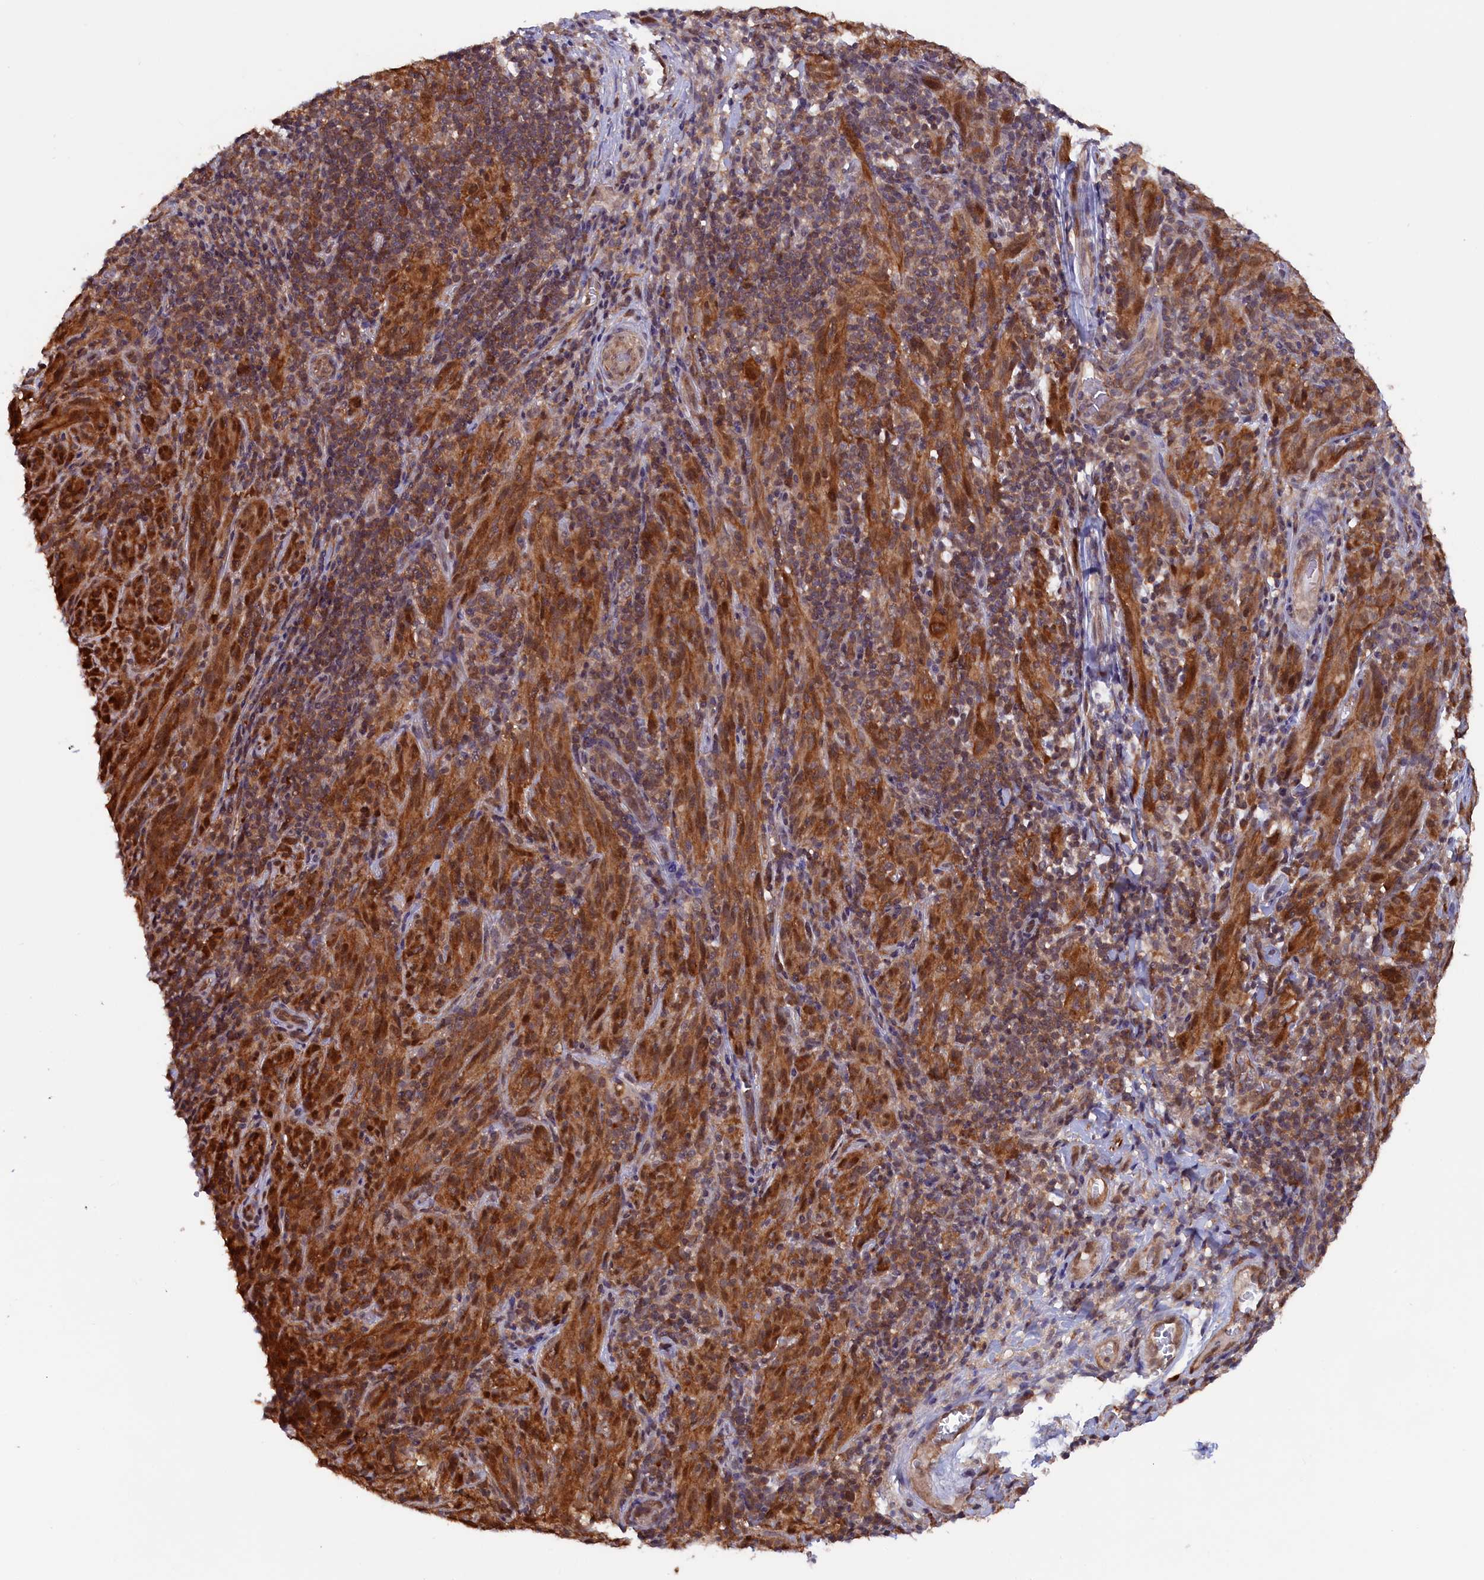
{"staining": {"intensity": "strong", "quantity": ">75%", "location": "cytoplasmic/membranous,nuclear"}, "tissue": "melanoma", "cell_type": "Tumor cells", "image_type": "cancer", "snomed": [{"axis": "morphology", "description": "Malignant melanoma, NOS"}, {"axis": "topography", "description": "Skin of head"}], "caption": "About >75% of tumor cells in melanoma display strong cytoplasmic/membranous and nuclear protein positivity as visualized by brown immunohistochemical staining.", "gene": "JPT2", "patient": {"sex": "male", "age": 96}}